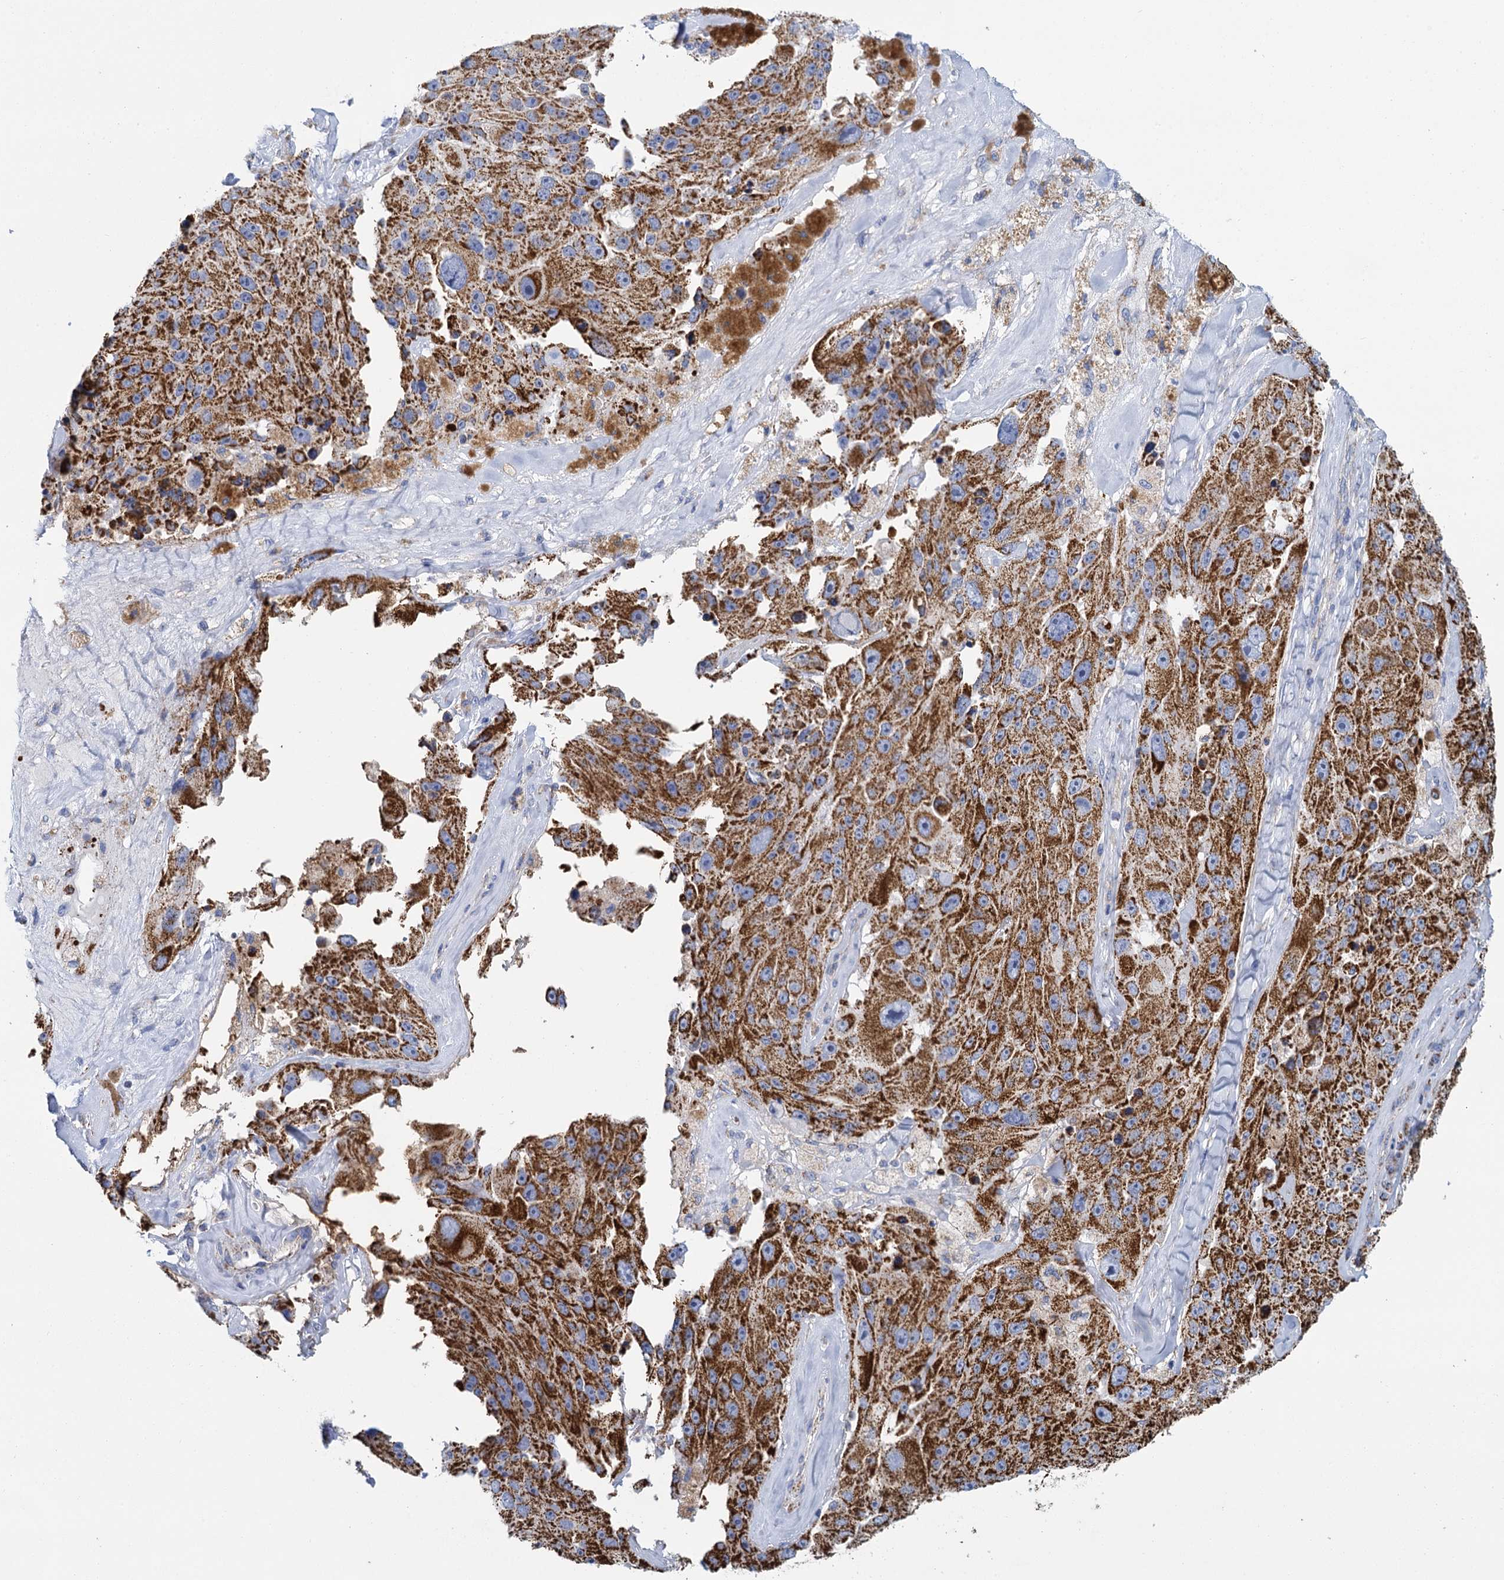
{"staining": {"intensity": "strong", "quantity": ">75%", "location": "cytoplasmic/membranous"}, "tissue": "melanoma", "cell_type": "Tumor cells", "image_type": "cancer", "snomed": [{"axis": "morphology", "description": "Malignant melanoma, Metastatic site"}, {"axis": "topography", "description": "Lymph node"}], "caption": "Protein expression analysis of malignant melanoma (metastatic site) displays strong cytoplasmic/membranous expression in approximately >75% of tumor cells.", "gene": "CCP110", "patient": {"sex": "male", "age": 62}}